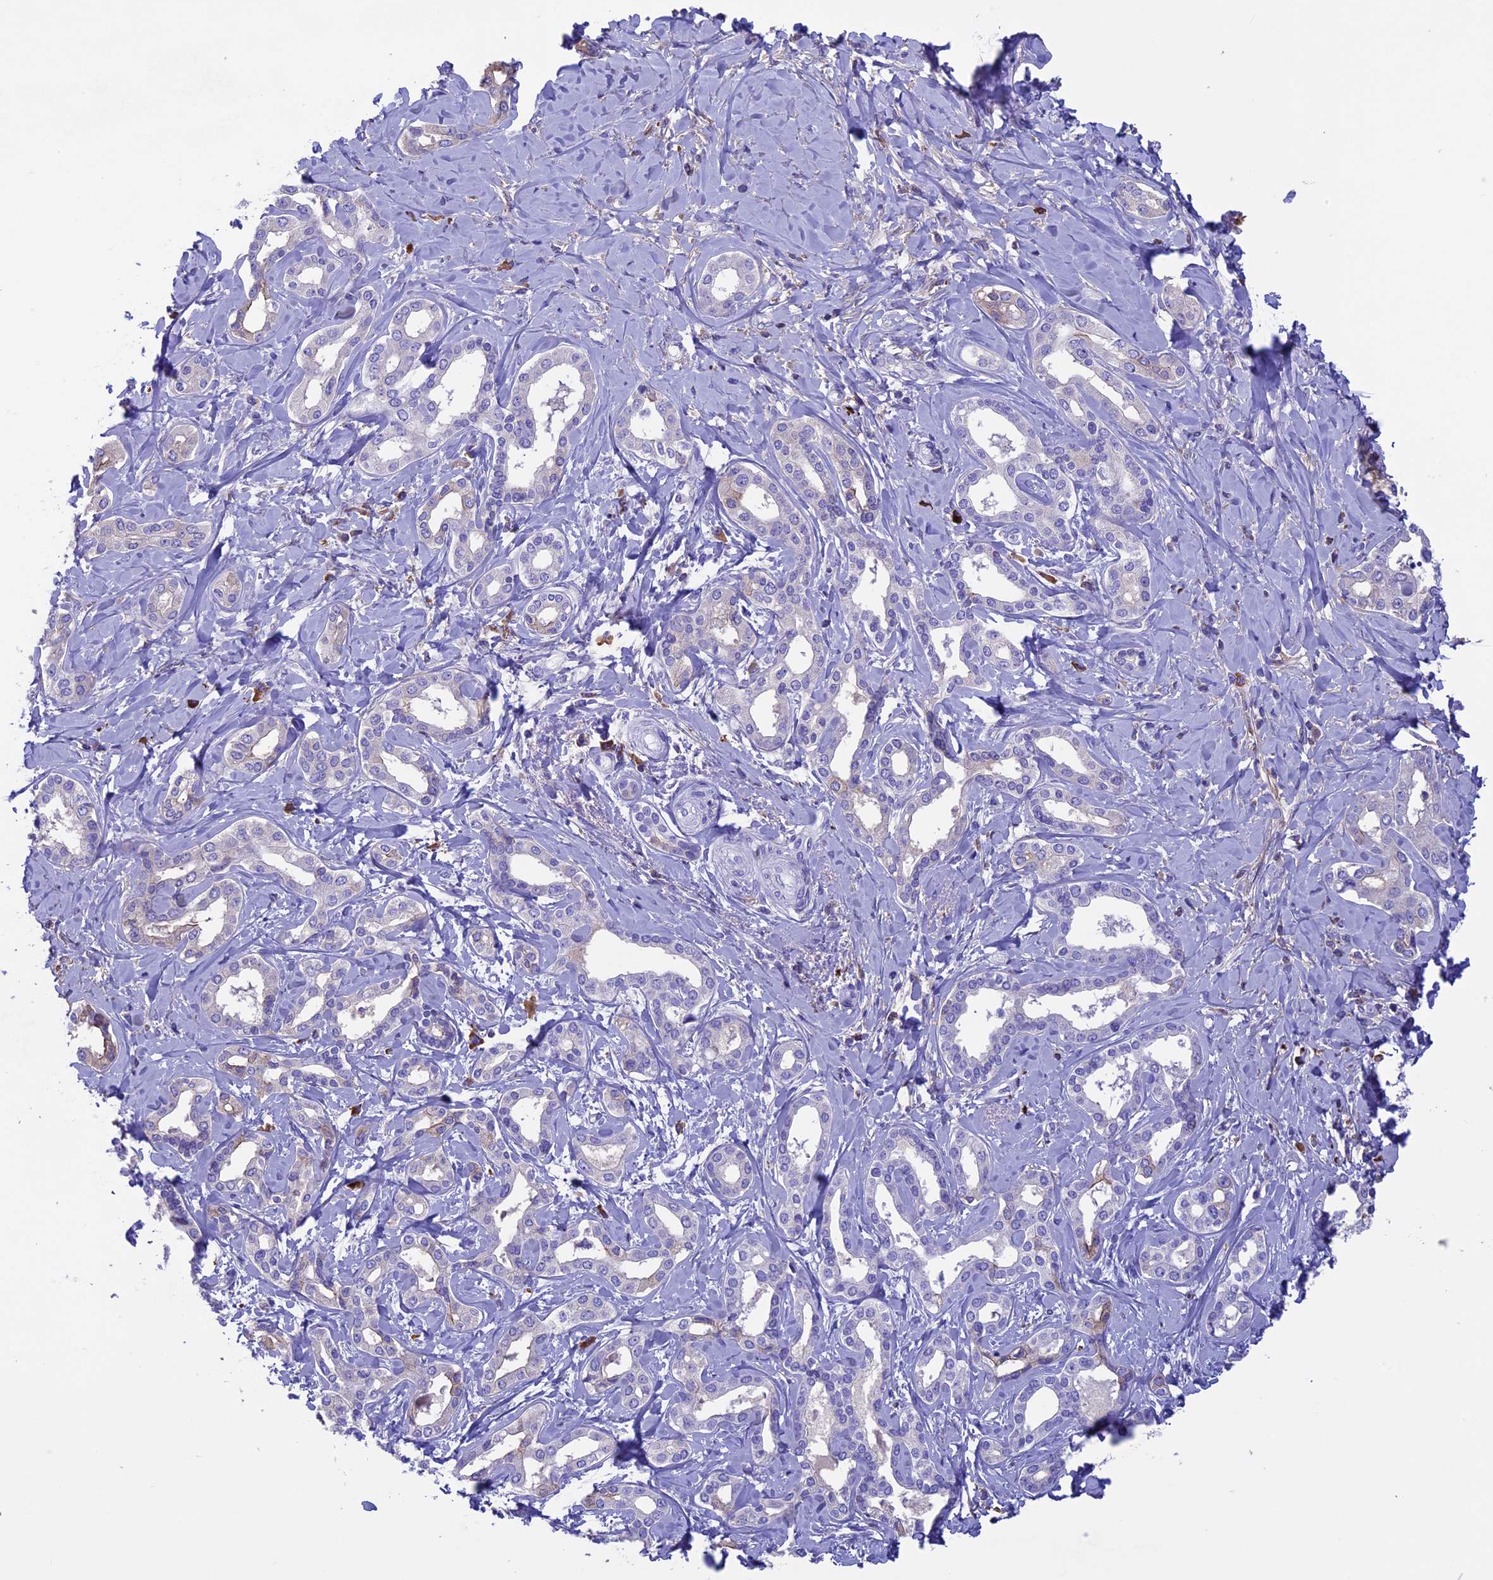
{"staining": {"intensity": "weak", "quantity": "<25%", "location": "cytoplasmic/membranous"}, "tissue": "liver cancer", "cell_type": "Tumor cells", "image_type": "cancer", "snomed": [{"axis": "morphology", "description": "Cholangiocarcinoma"}, {"axis": "topography", "description": "Liver"}], "caption": "Immunohistochemistry (IHC) histopathology image of neoplastic tissue: human liver cancer stained with DAB (3,3'-diaminobenzidine) exhibits no significant protein positivity in tumor cells.", "gene": "IGSF6", "patient": {"sex": "female", "age": 77}}